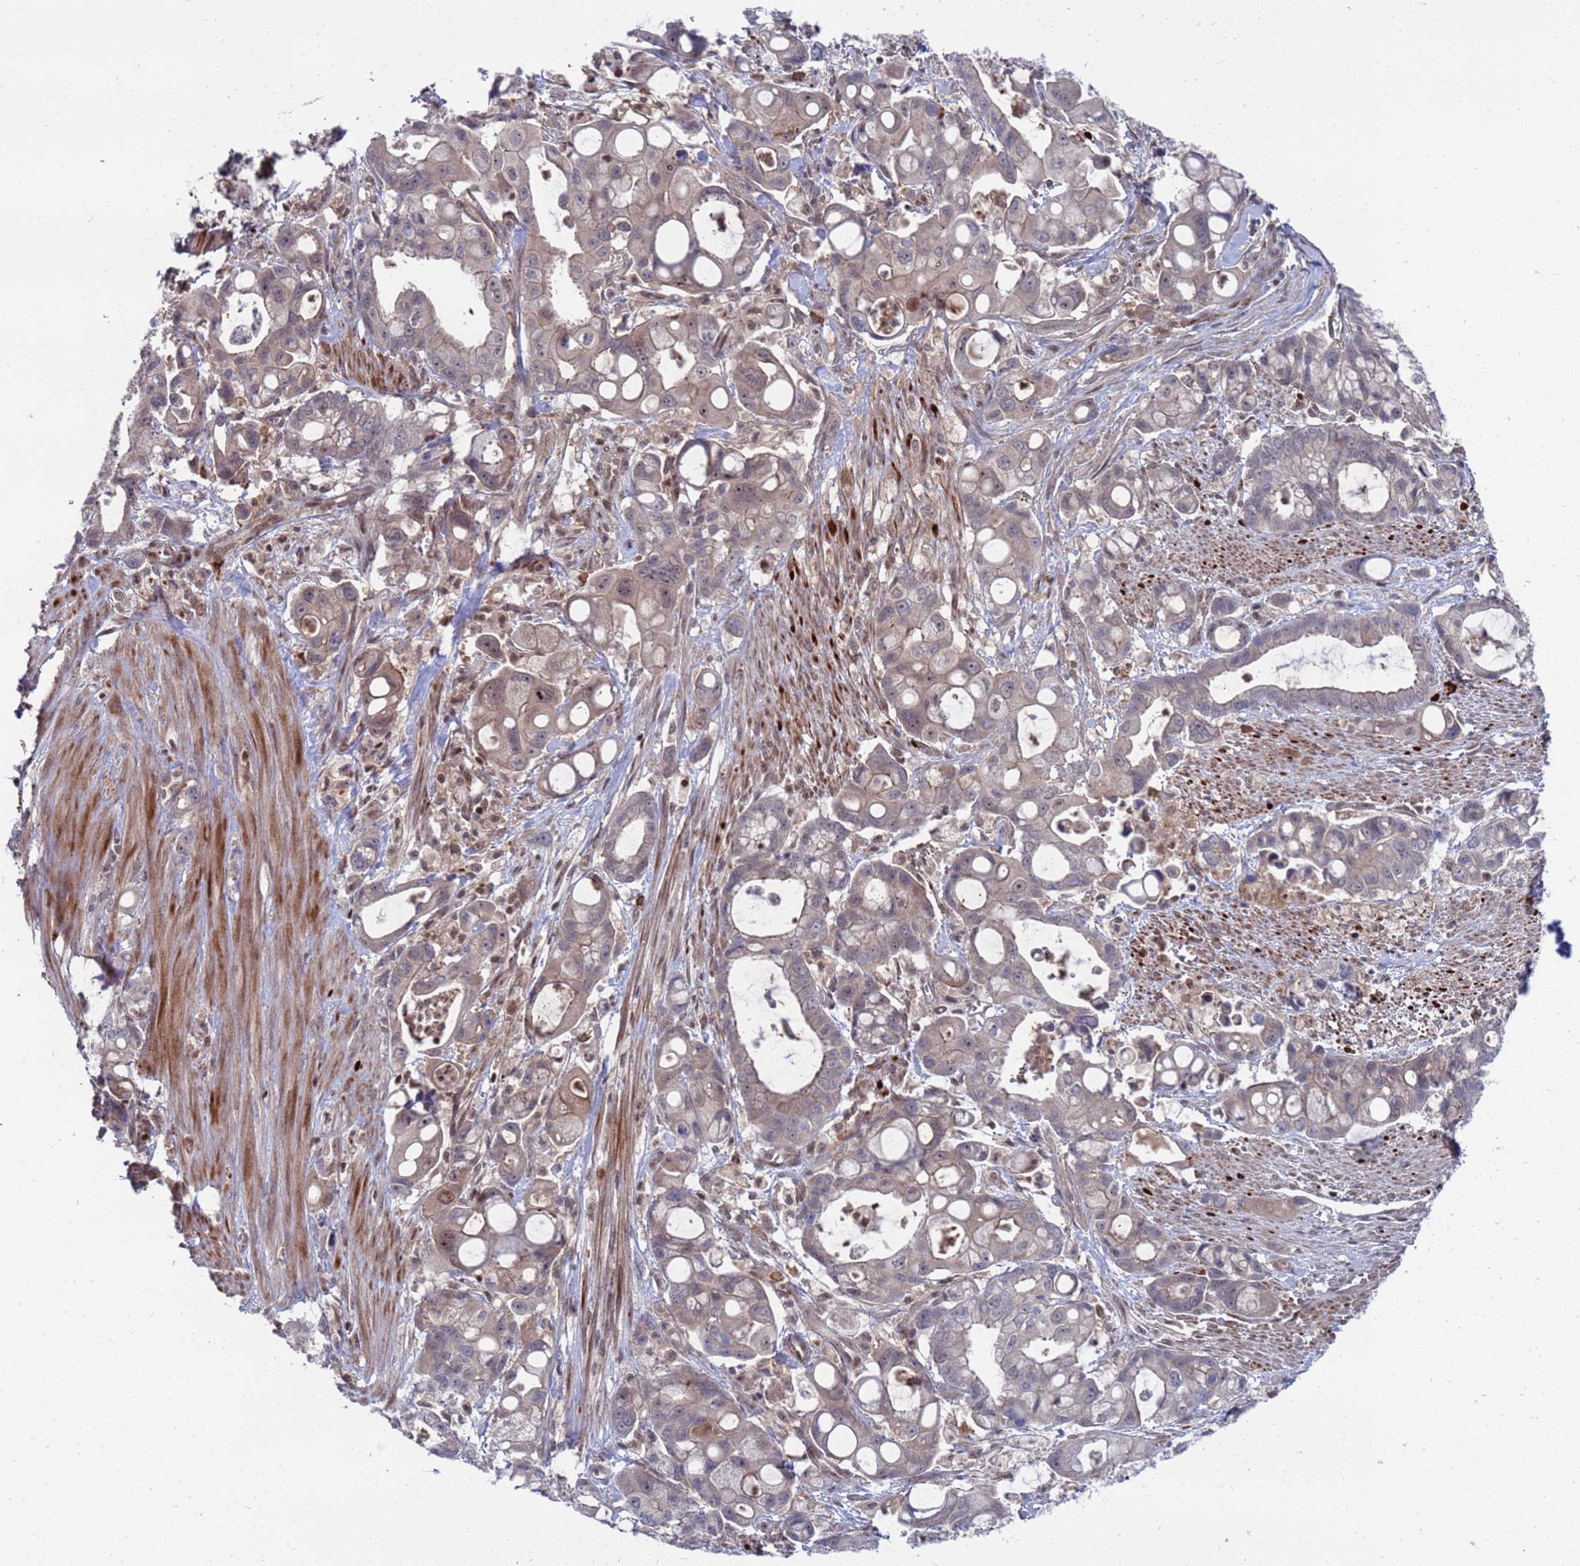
{"staining": {"intensity": "moderate", "quantity": "<25%", "location": "nuclear"}, "tissue": "pancreatic cancer", "cell_type": "Tumor cells", "image_type": "cancer", "snomed": [{"axis": "morphology", "description": "Adenocarcinoma, NOS"}, {"axis": "topography", "description": "Pancreas"}], "caption": "Pancreatic cancer (adenocarcinoma) stained for a protein demonstrates moderate nuclear positivity in tumor cells.", "gene": "TMBIM6", "patient": {"sex": "male", "age": 68}}